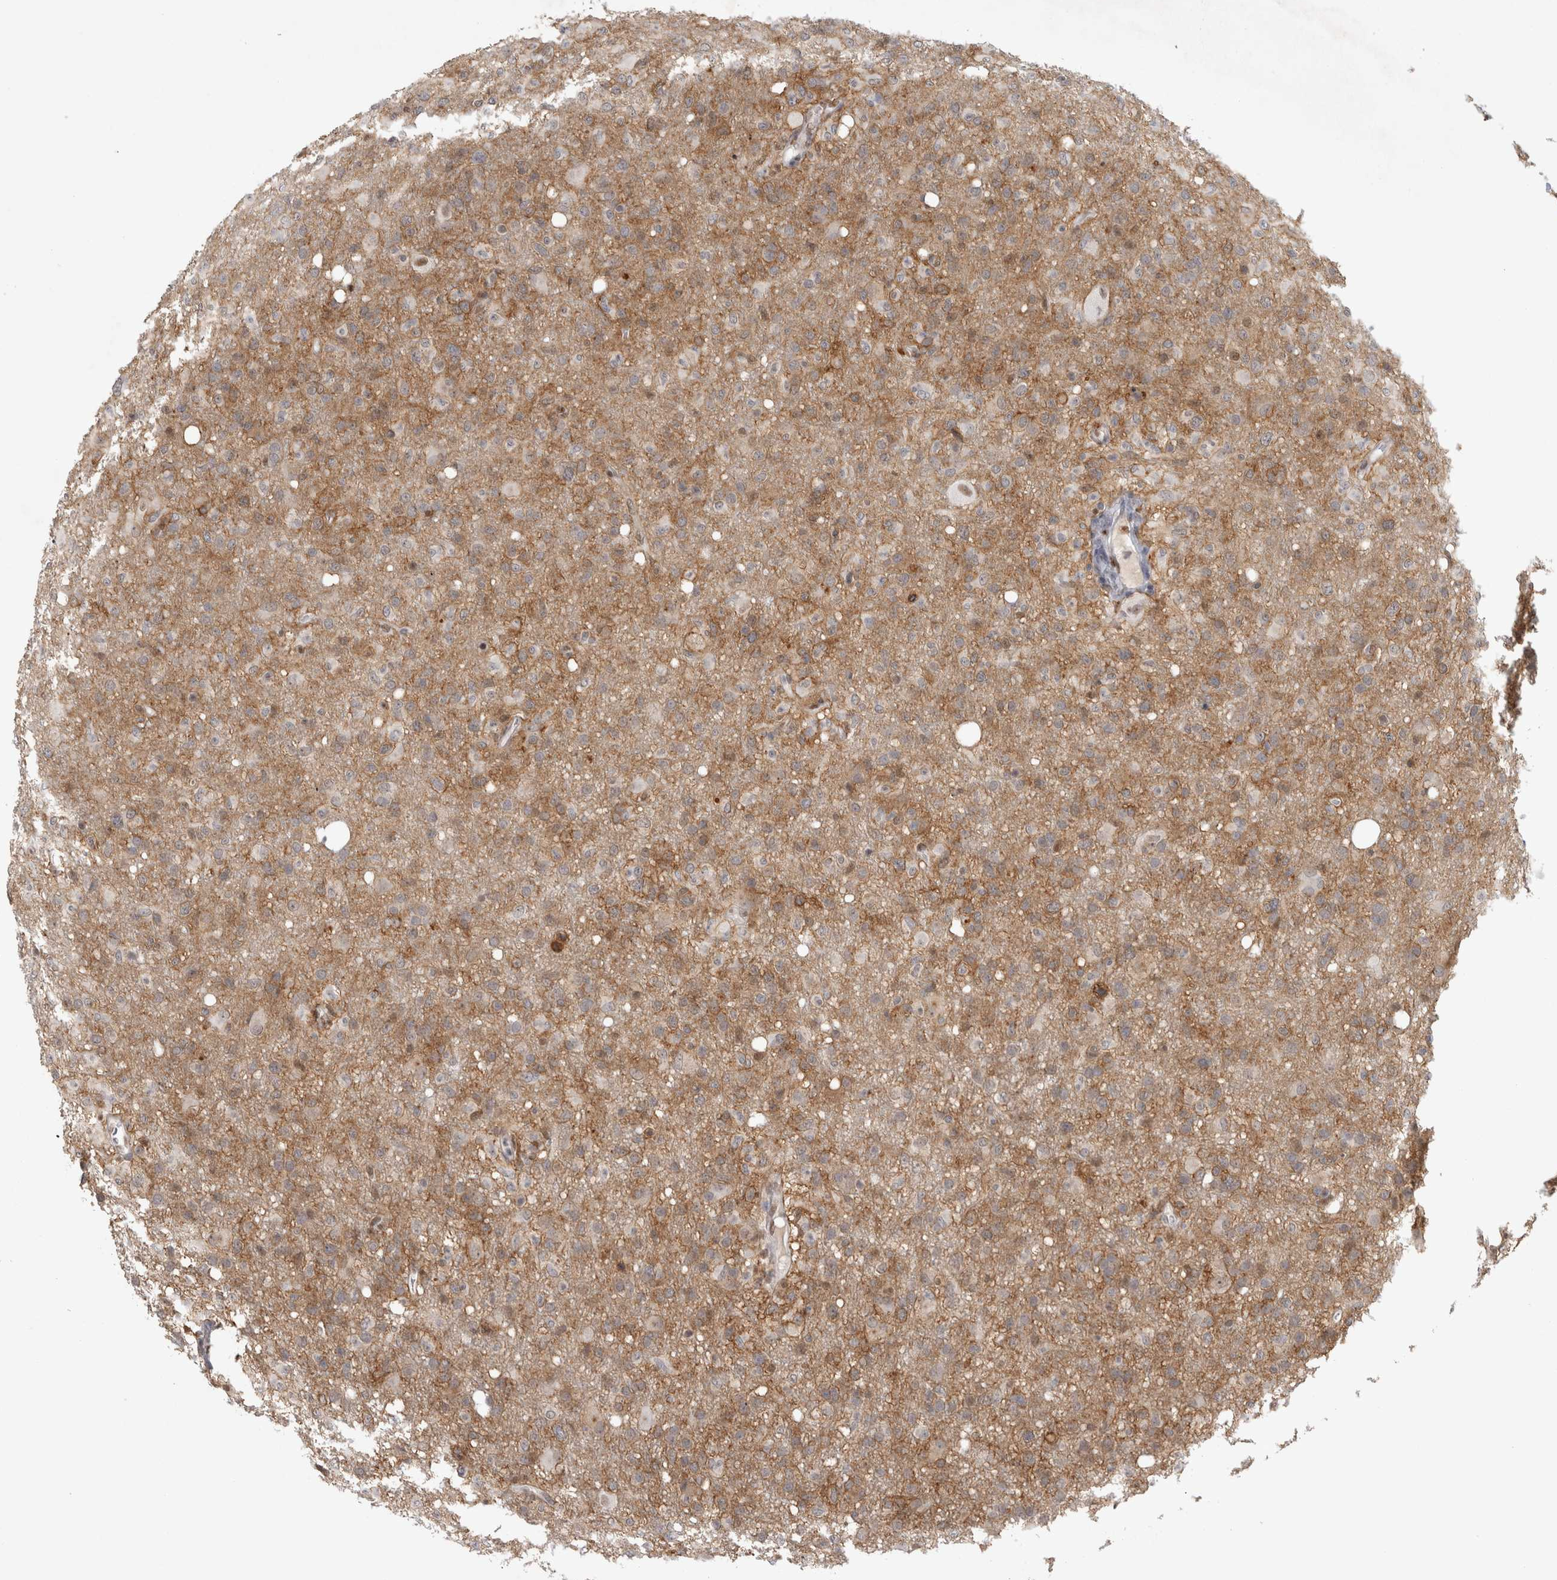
{"staining": {"intensity": "moderate", "quantity": "25%-75%", "location": "cytoplasmic/membranous"}, "tissue": "glioma", "cell_type": "Tumor cells", "image_type": "cancer", "snomed": [{"axis": "morphology", "description": "Glioma, malignant, High grade"}, {"axis": "topography", "description": "Brain"}], "caption": "The immunohistochemical stain labels moderate cytoplasmic/membranous staining in tumor cells of malignant high-grade glioma tissue.", "gene": "SRARP", "patient": {"sex": "female", "age": 57}}